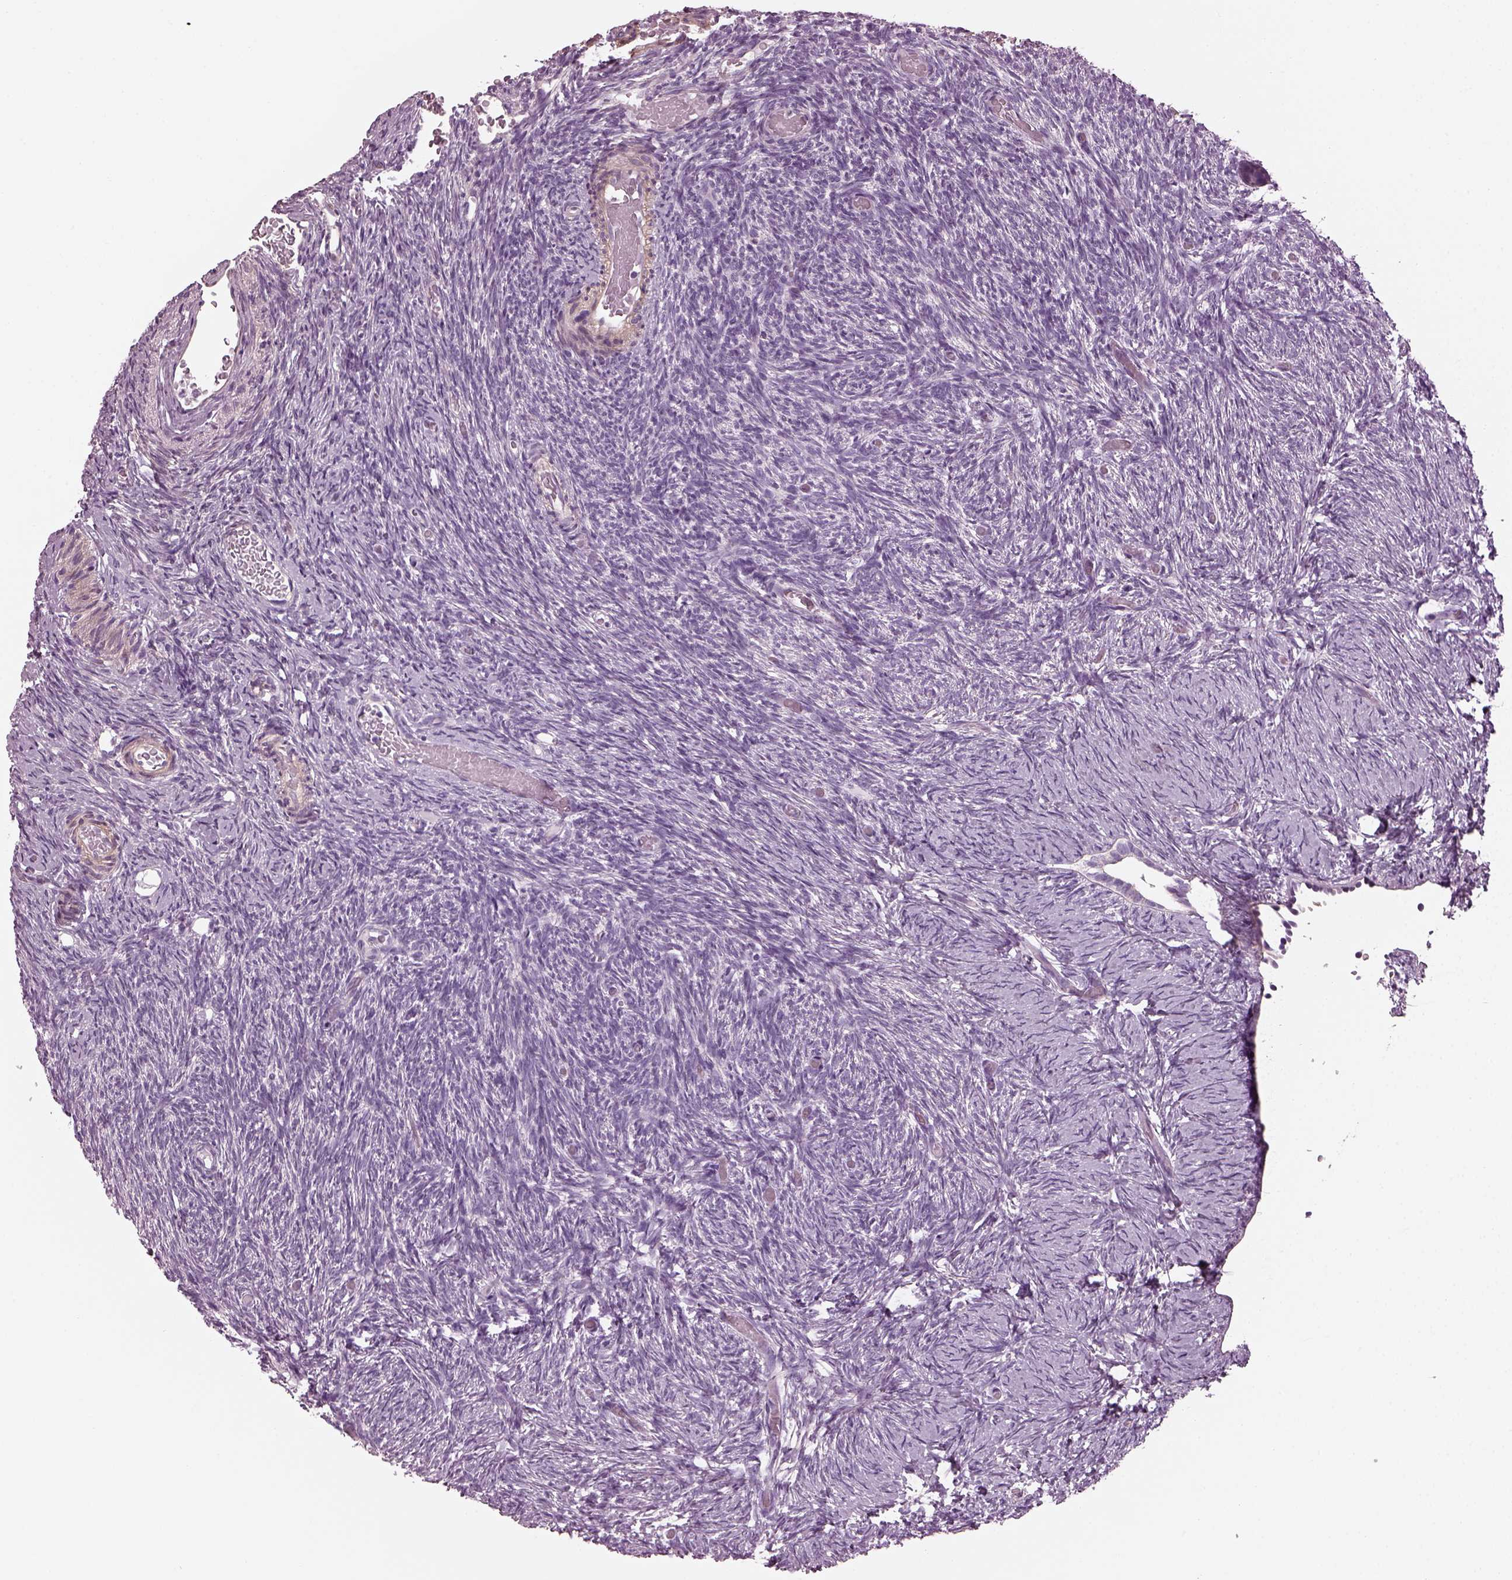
{"staining": {"intensity": "negative", "quantity": "none", "location": "none"}, "tissue": "ovary", "cell_type": "Follicle cells", "image_type": "normal", "snomed": [{"axis": "morphology", "description": "Normal tissue, NOS"}, {"axis": "topography", "description": "Ovary"}], "caption": "The immunohistochemistry histopathology image has no significant staining in follicle cells of ovary.", "gene": "BFSP1", "patient": {"sex": "female", "age": 39}}